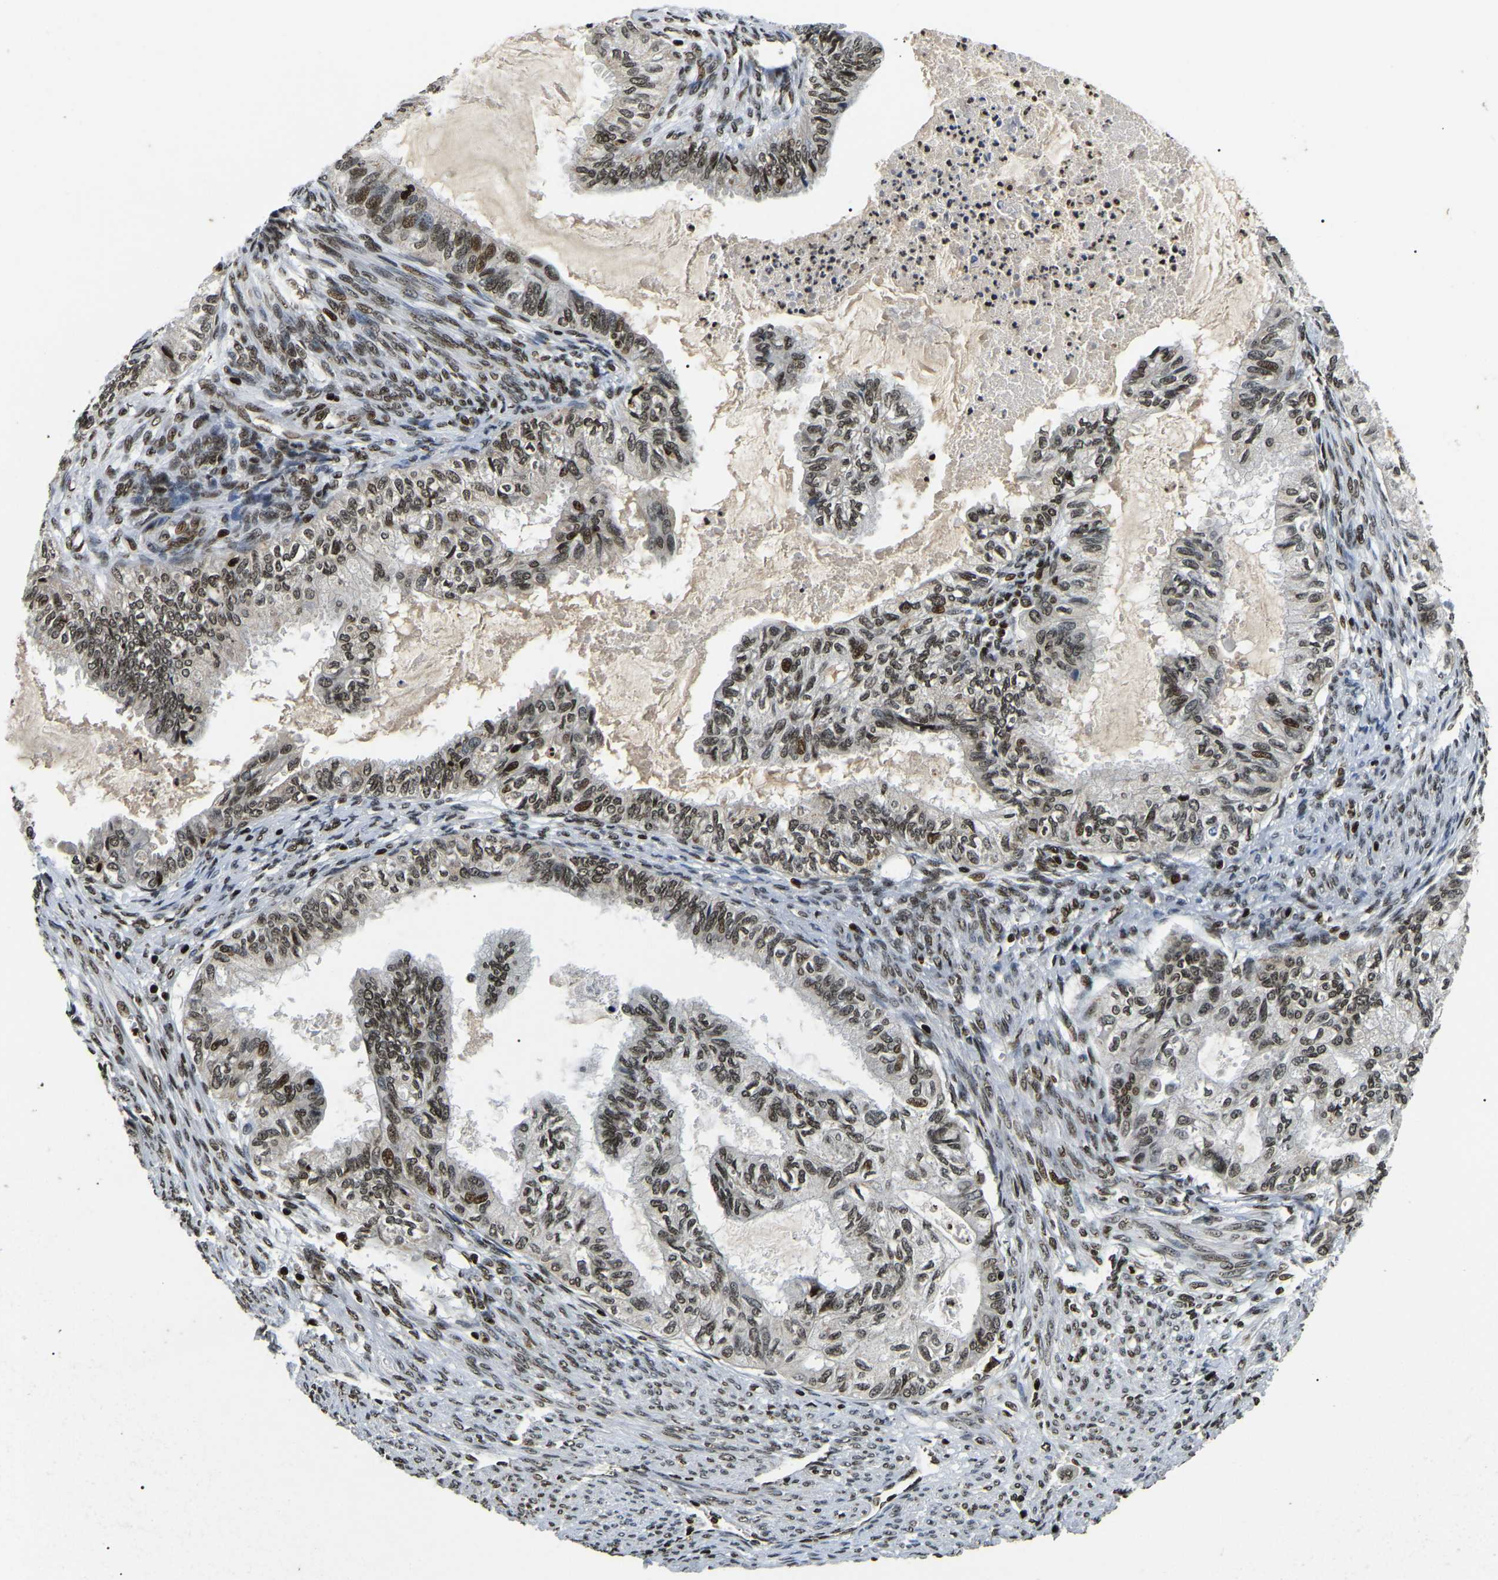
{"staining": {"intensity": "moderate", "quantity": ">75%", "location": "nuclear"}, "tissue": "cervical cancer", "cell_type": "Tumor cells", "image_type": "cancer", "snomed": [{"axis": "morphology", "description": "Normal tissue, NOS"}, {"axis": "morphology", "description": "Adenocarcinoma, NOS"}, {"axis": "topography", "description": "Cervix"}, {"axis": "topography", "description": "Endometrium"}], "caption": "This is a micrograph of immunohistochemistry staining of cervical cancer (adenocarcinoma), which shows moderate expression in the nuclear of tumor cells.", "gene": "LRRC61", "patient": {"sex": "female", "age": 86}}